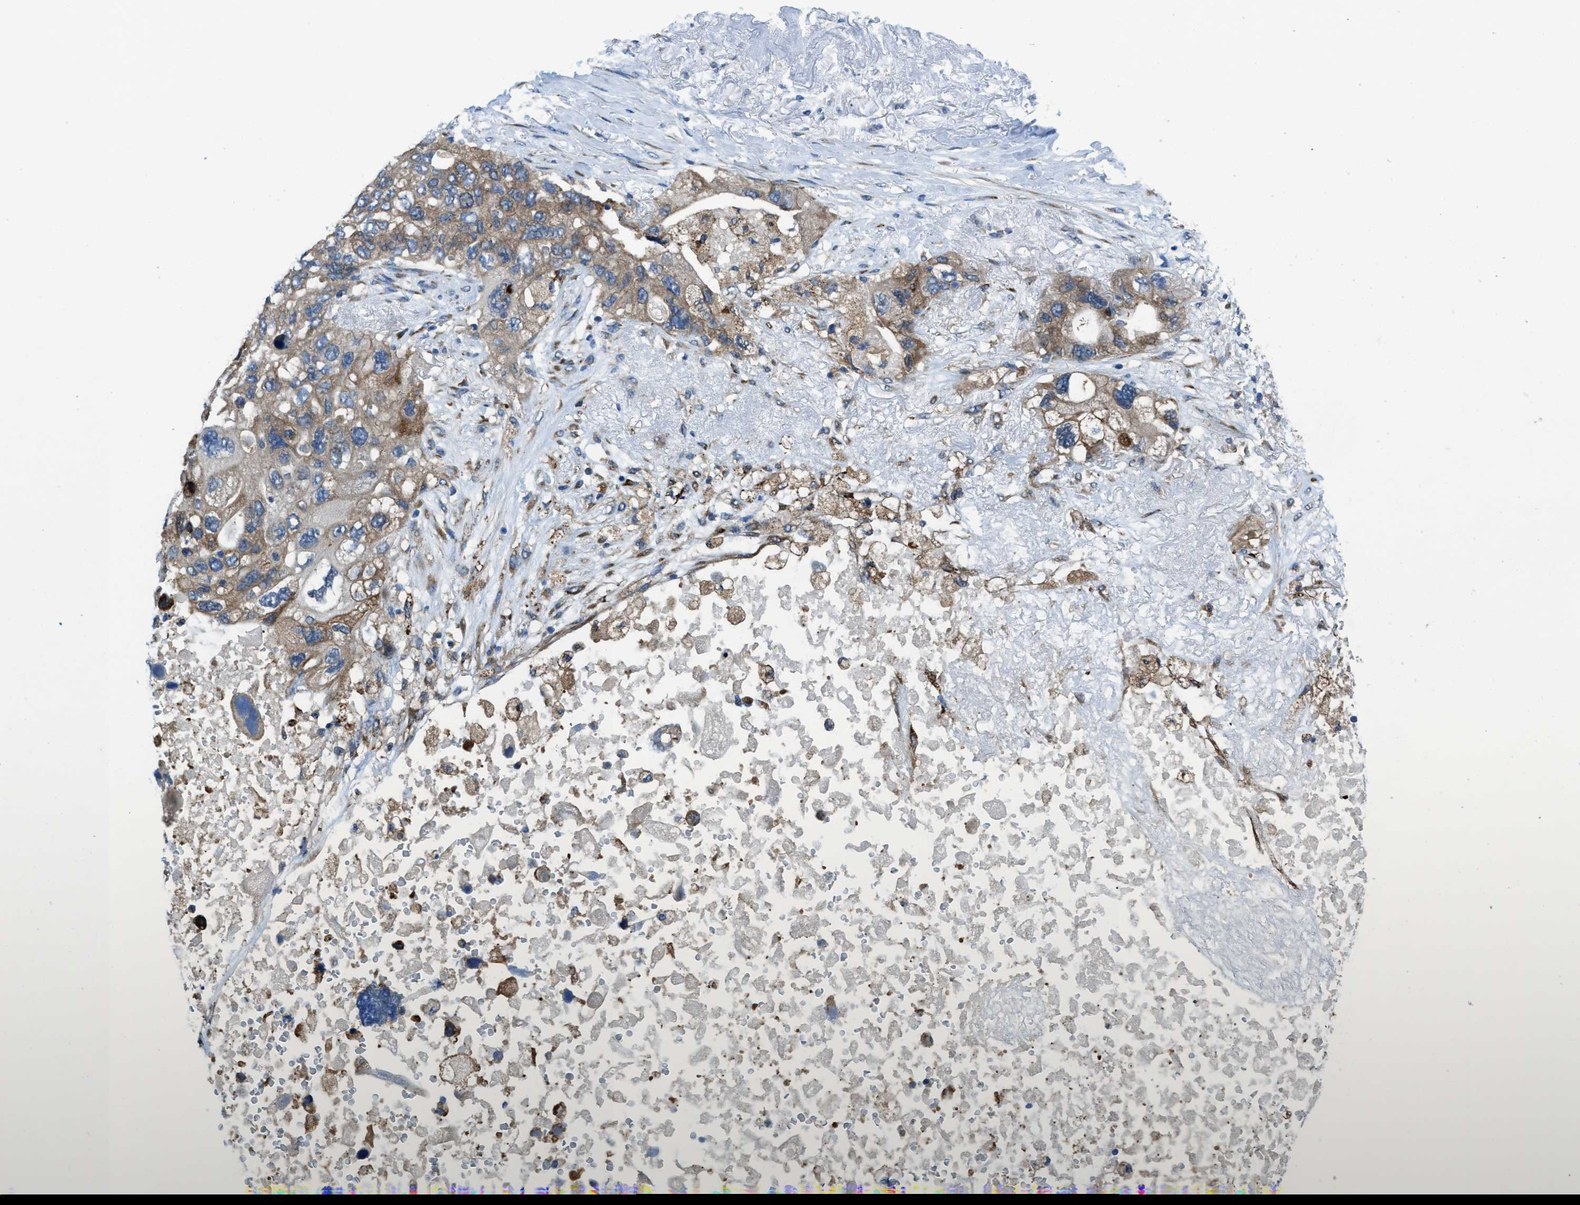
{"staining": {"intensity": "moderate", "quantity": ">75%", "location": "cytoplasmic/membranous"}, "tissue": "lung cancer", "cell_type": "Tumor cells", "image_type": "cancer", "snomed": [{"axis": "morphology", "description": "Squamous cell carcinoma, NOS"}, {"axis": "topography", "description": "Lung"}], "caption": "Immunohistochemical staining of human lung squamous cell carcinoma displays medium levels of moderate cytoplasmic/membranous protein expression in about >75% of tumor cells.", "gene": "MAP3K20", "patient": {"sex": "female", "age": 73}}